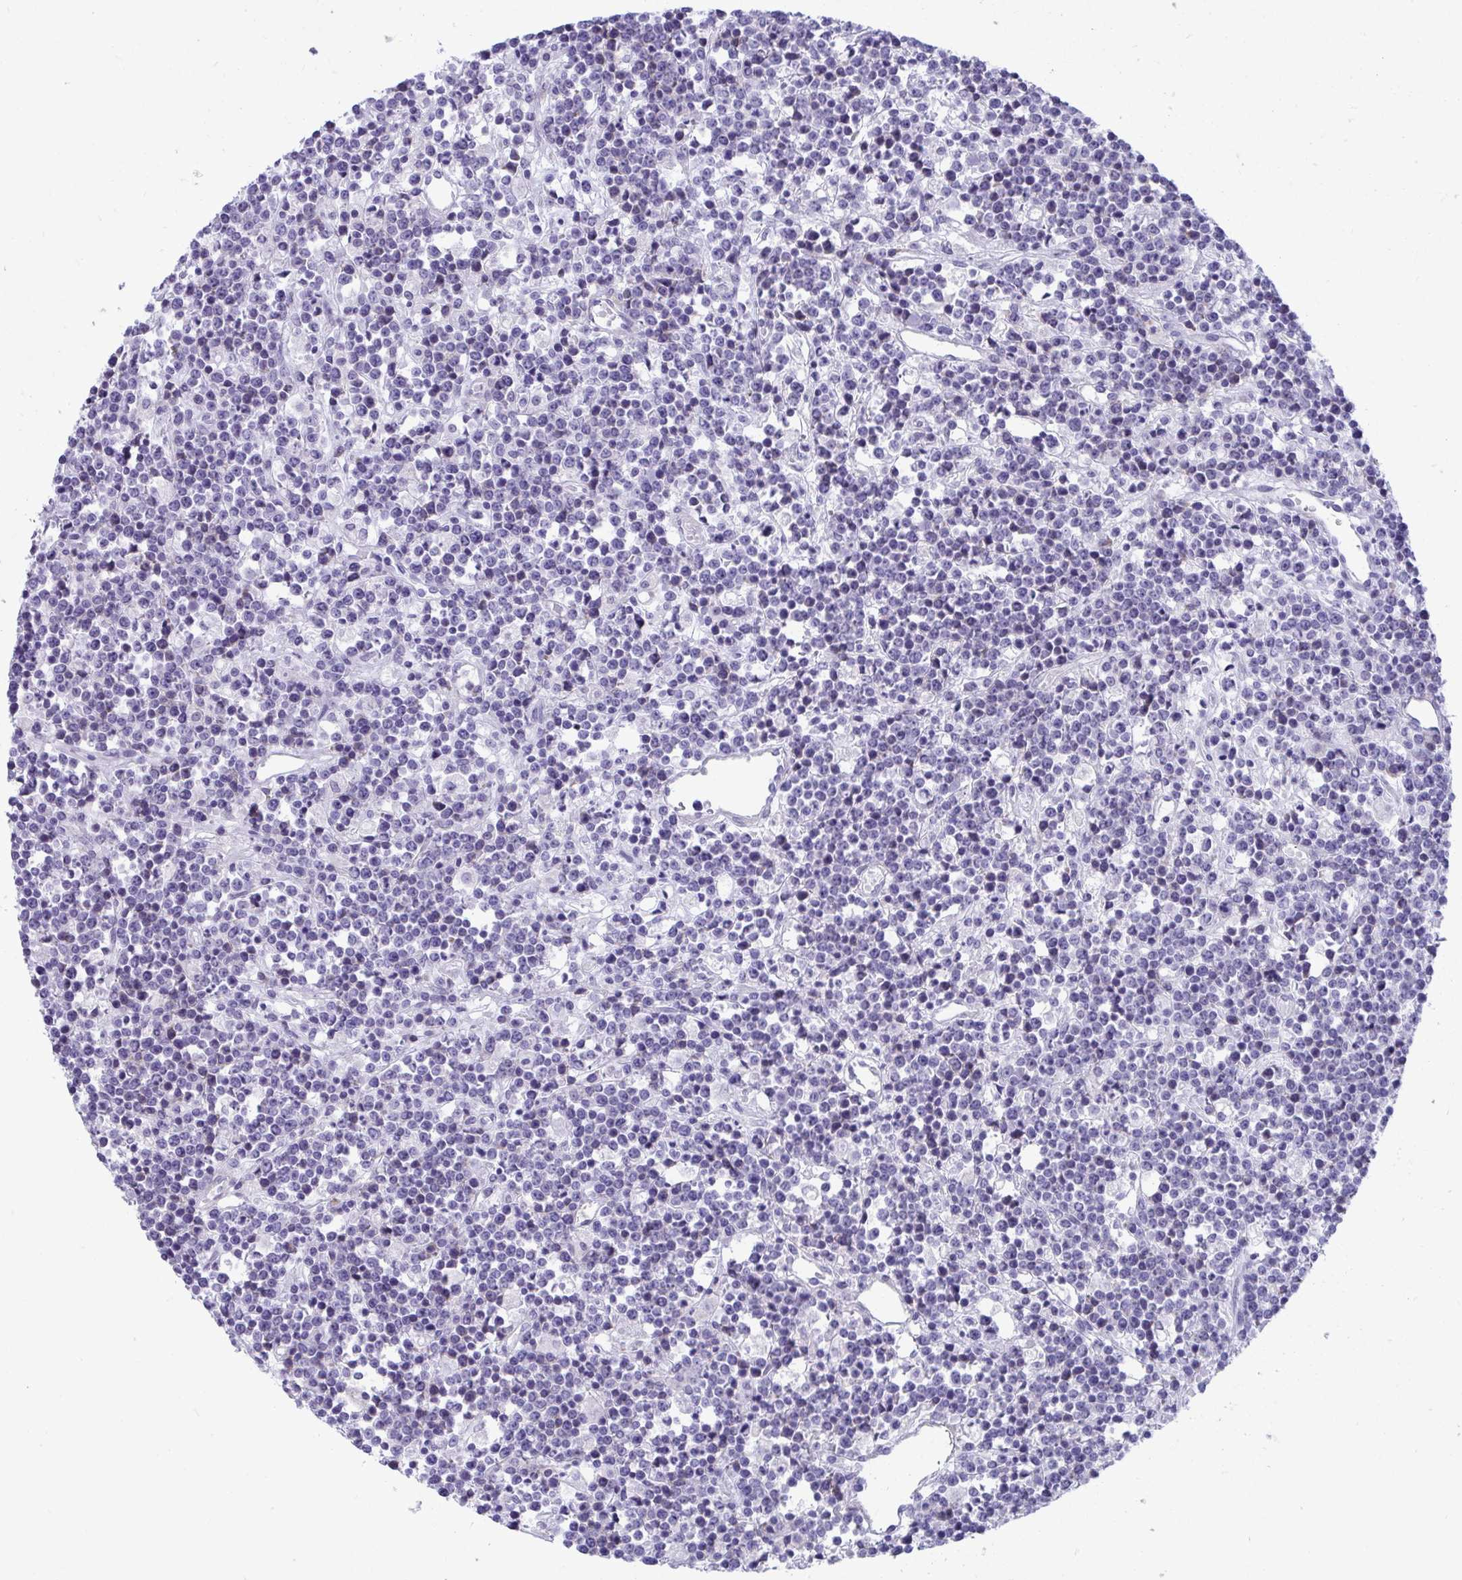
{"staining": {"intensity": "negative", "quantity": "none", "location": "none"}, "tissue": "lymphoma", "cell_type": "Tumor cells", "image_type": "cancer", "snomed": [{"axis": "morphology", "description": "Malignant lymphoma, non-Hodgkin's type, High grade"}, {"axis": "topography", "description": "Ovary"}], "caption": "Malignant lymphoma, non-Hodgkin's type (high-grade) was stained to show a protein in brown. There is no significant staining in tumor cells.", "gene": "PUS7L", "patient": {"sex": "female", "age": 56}}